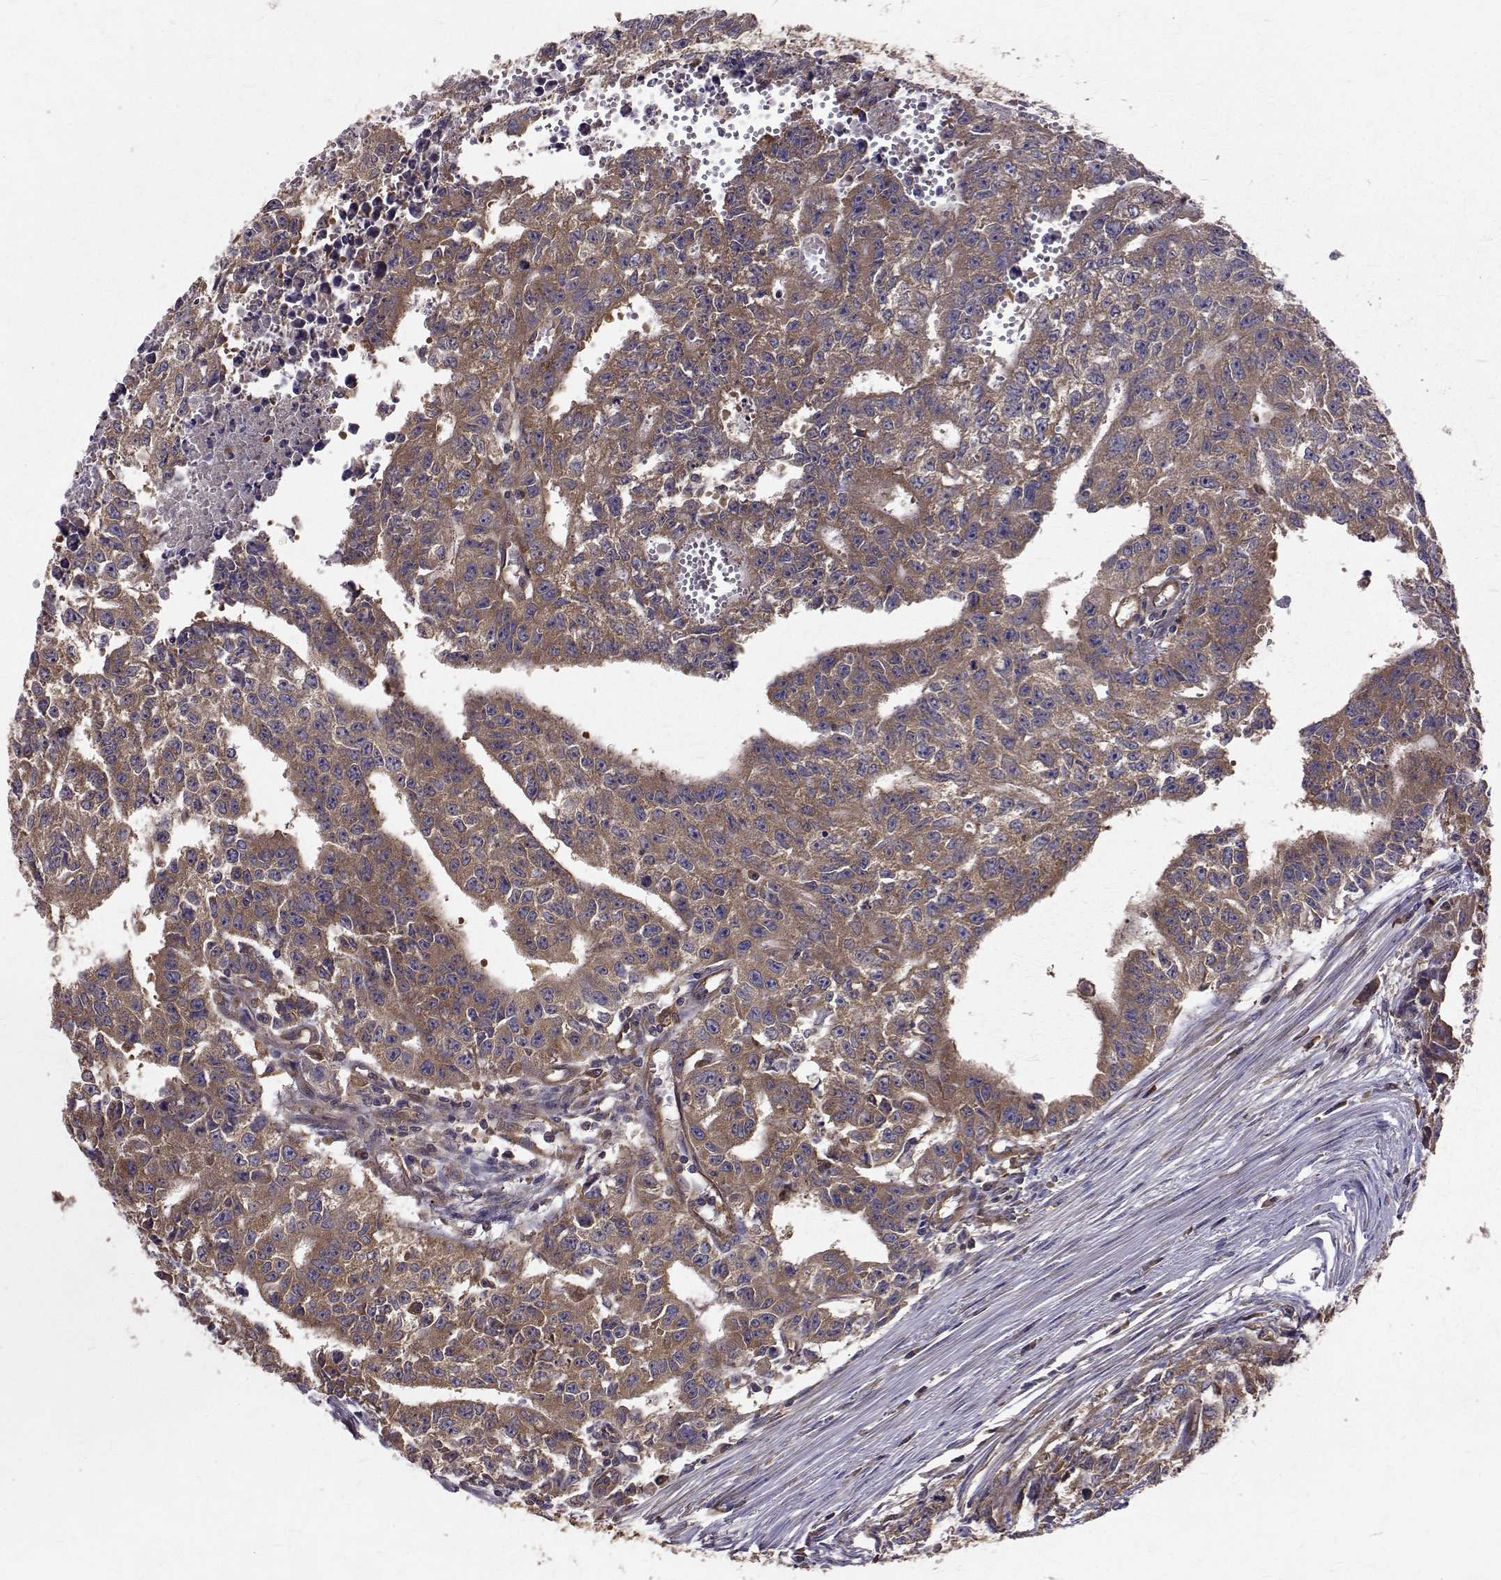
{"staining": {"intensity": "moderate", "quantity": ">75%", "location": "cytoplasmic/membranous"}, "tissue": "testis cancer", "cell_type": "Tumor cells", "image_type": "cancer", "snomed": [{"axis": "morphology", "description": "Carcinoma, Embryonal, NOS"}, {"axis": "morphology", "description": "Teratoma, malignant, NOS"}, {"axis": "topography", "description": "Testis"}], "caption": "Immunohistochemistry photomicrograph of neoplastic tissue: malignant teratoma (testis) stained using immunohistochemistry (IHC) demonstrates medium levels of moderate protein expression localized specifically in the cytoplasmic/membranous of tumor cells, appearing as a cytoplasmic/membranous brown color.", "gene": "FARSB", "patient": {"sex": "male", "age": 24}}